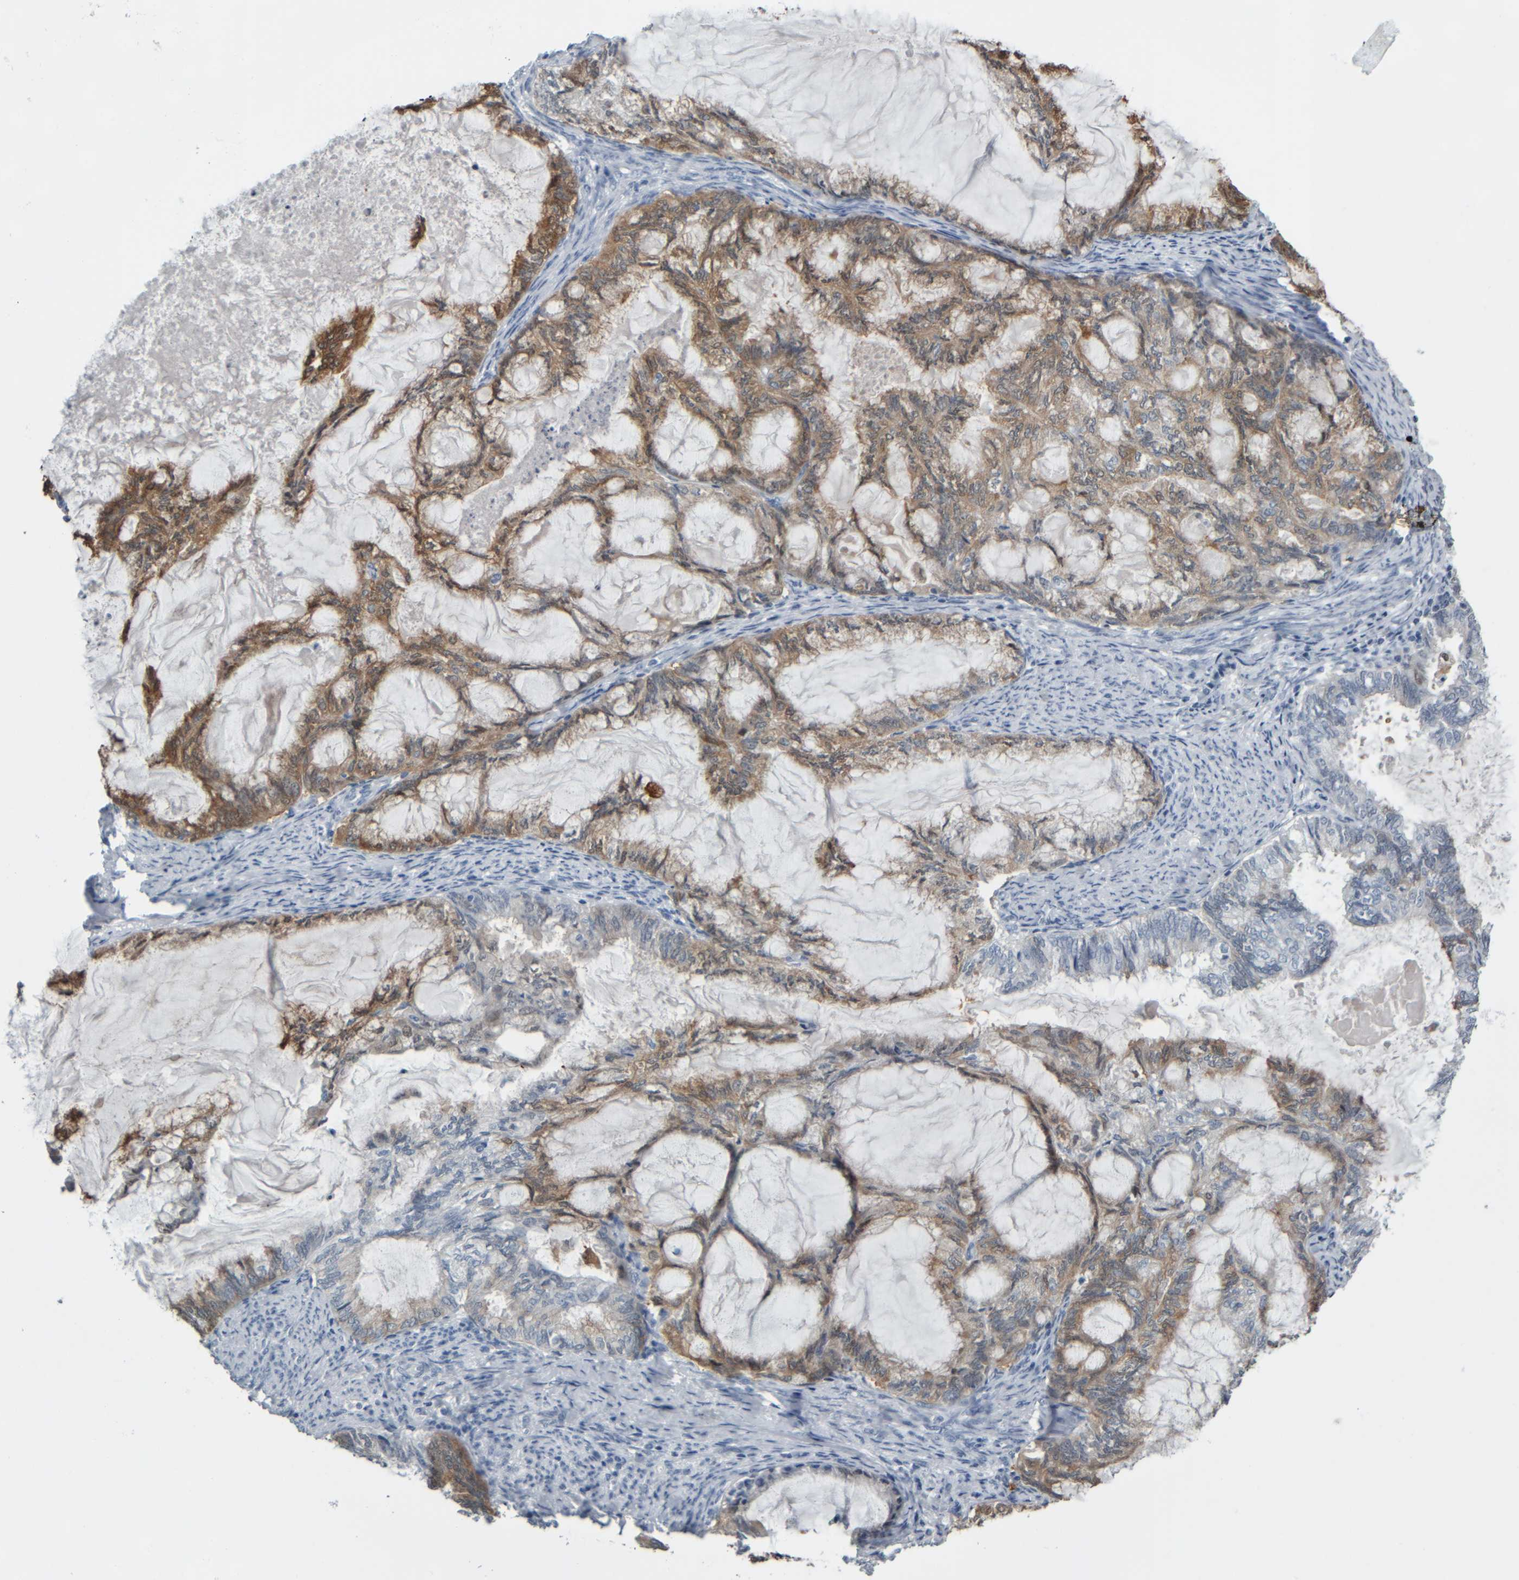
{"staining": {"intensity": "weak", "quantity": ">75%", "location": "cytoplasmic/membranous"}, "tissue": "endometrial cancer", "cell_type": "Tumor cells", "image_type": "cancer", "snomed": [{"axis": "morphology", "description": "Adenocarcinoma, NOS"}, {"axis": "topography", "description": "Endometrium"}], "caption": "Immunohistochemistry of human endometrial cancer exhibits low levels of weak cytoplasmic/membranous positivity in about >75% of tumor cells.", "gene": "COL14A1", "patient": {"sex": "female", "age": 86}}